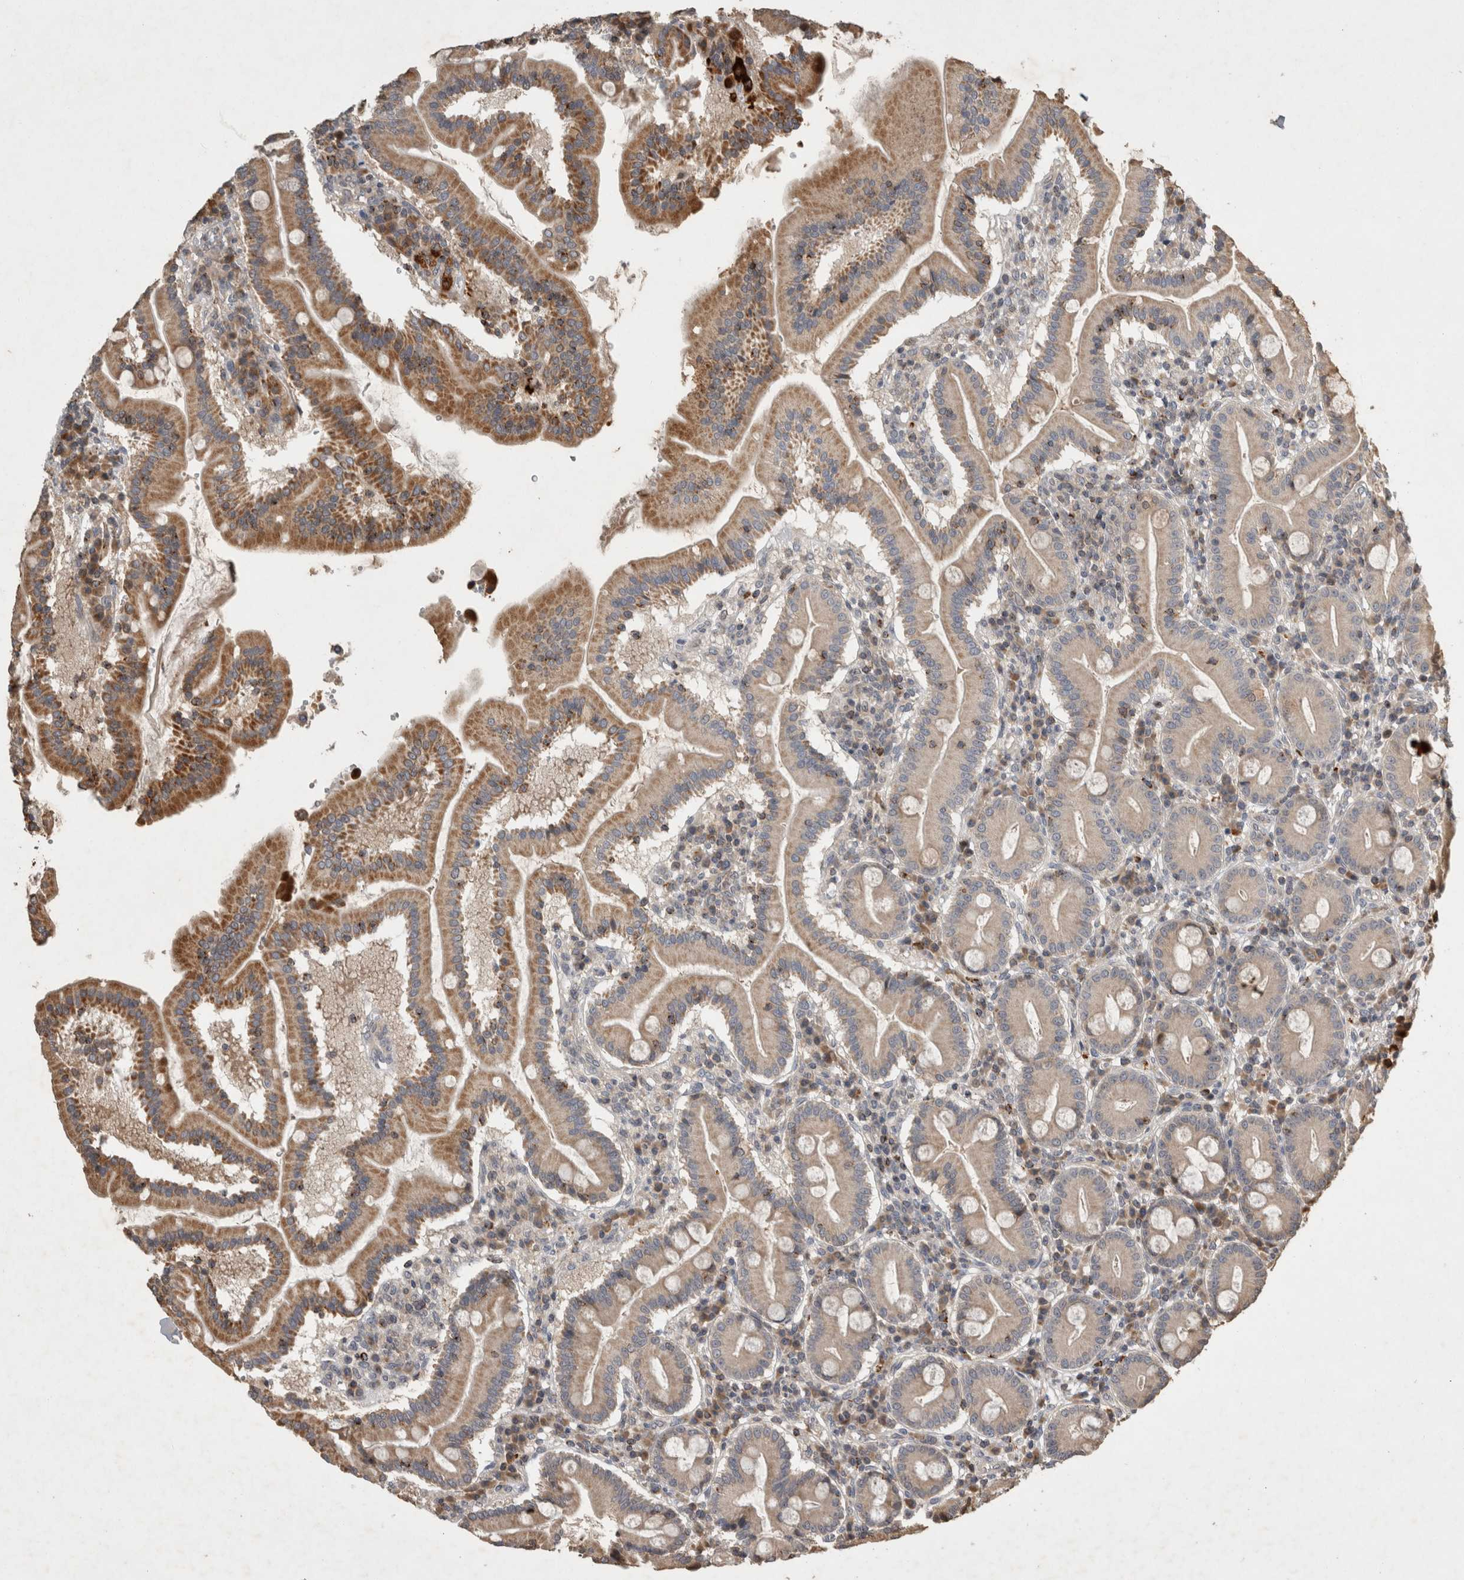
{"staining": {"intensity": "strong", "quantity": "25%-75%", "location": "cytoplasmic/membranous"}, "tissue": "duodenum", "cell_type": "Glandular cells", "image_type": "normal", "snomed": [{"axis": "morphology", "description": "Normal tissue, NOS"}, {"axis": "topography", "description": "Duodenum"}], "caption": "The micrograph reveals immunohistochemical staining of normal duodenum. There is strong cytoplasmic/membranous positivity is identified in about 25%-75% of glandular cells. The staining was performed using DAB (3,3'-diaminobenzidine) to visualize the protein expression in brown, while the nuclei were stained in blue with hematoxylin (Magnification: 20x).", "gene": "SERAC1", "patient": {"sex": "male", "age": 50}}